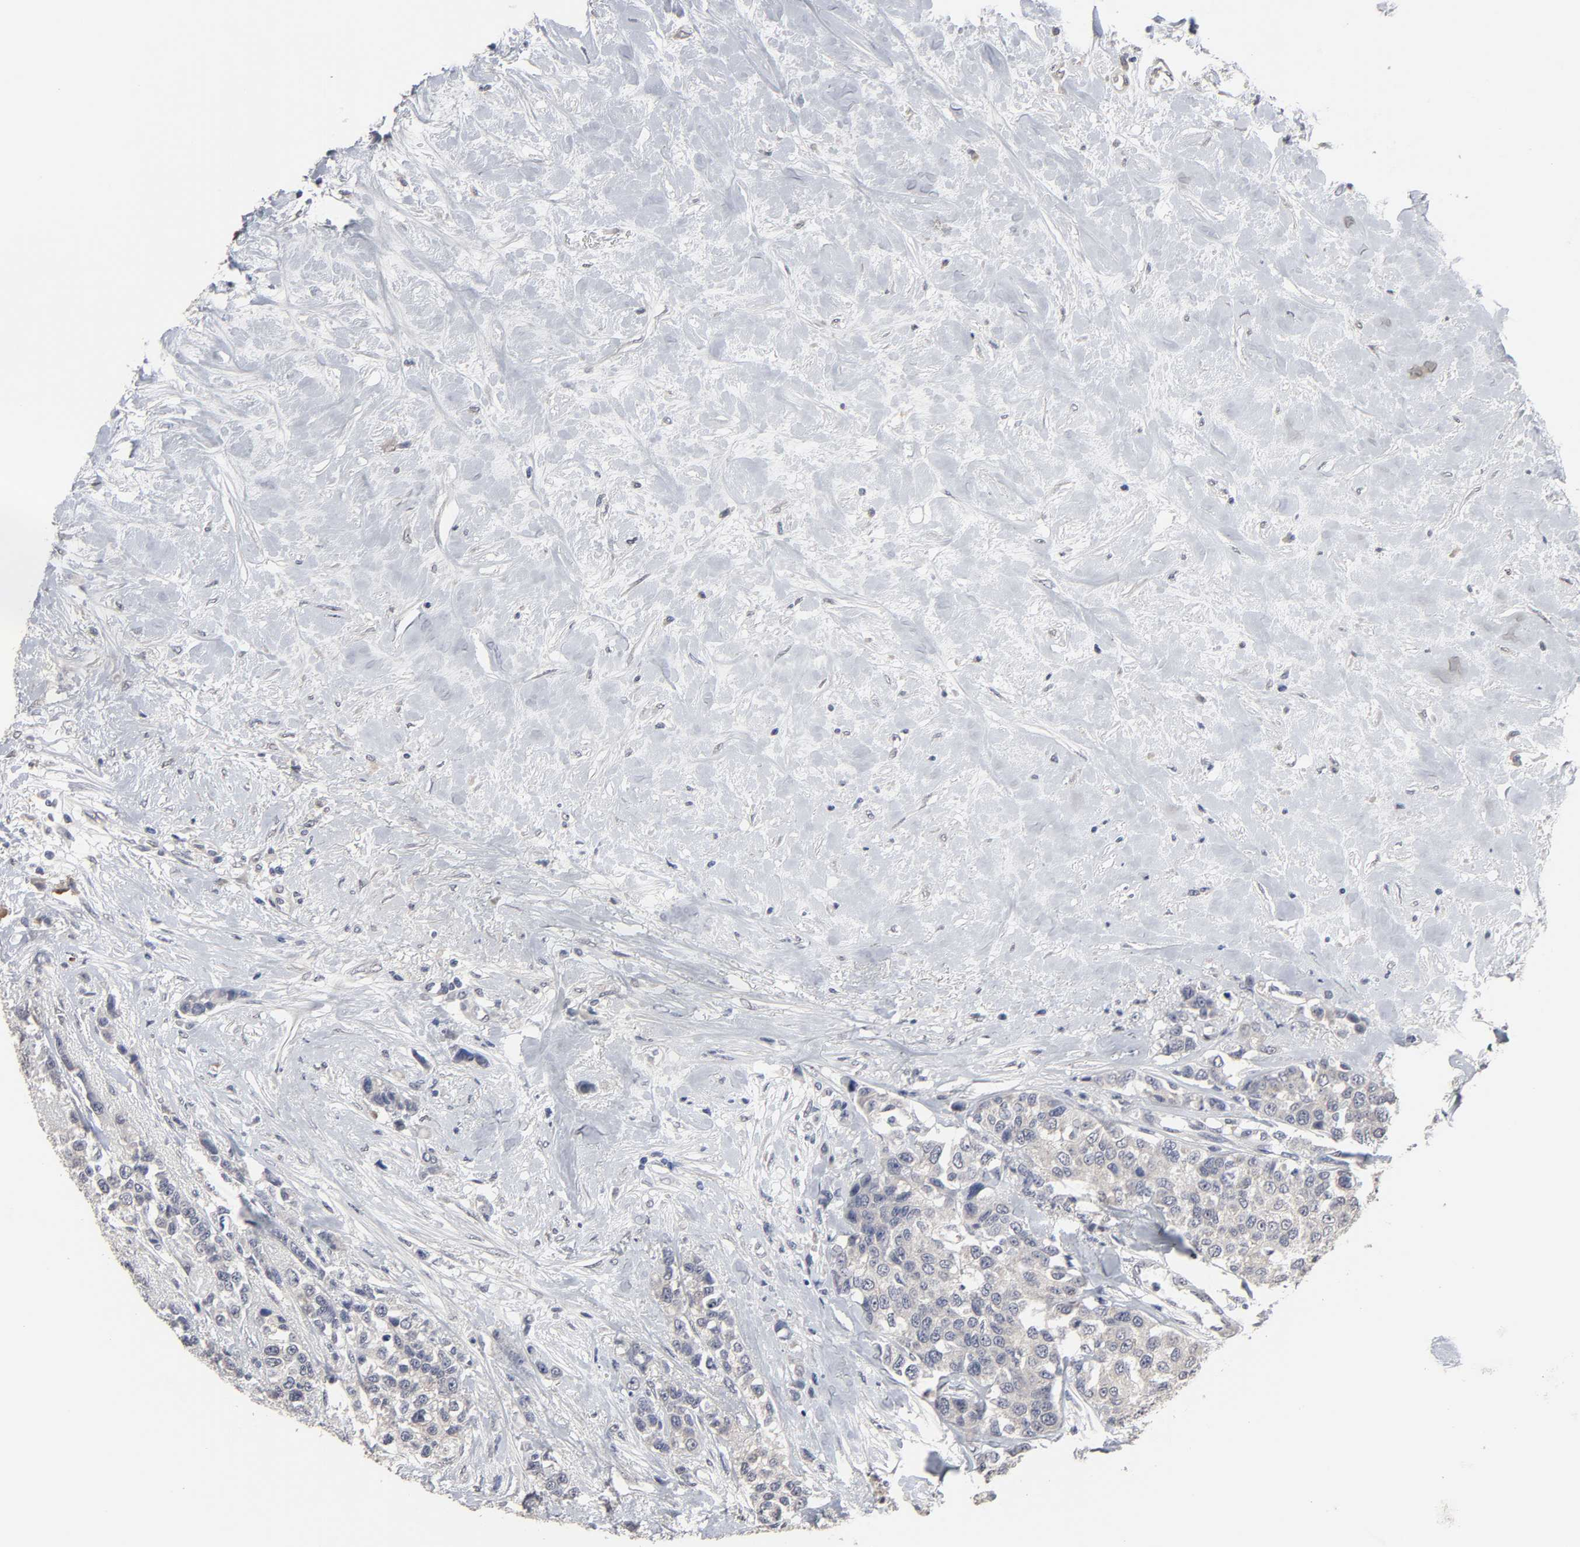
{"staining": {"intensity": "moderate", "quantity": ">75%", "location": "cytoplasmic/membranous"}, "tissue": "breast cancer", "cell_type": "Tumor cells", "image_type": "cancer", "snomed": [{"axis": "morphology", "description": "Duct carcinoma"}, {"axis": "topography", "description": "Breast"}], "caption": "An IHC histopathology image of neoplastic tissue is shown. Protein staining in brown labels moderate cytoplasmic/membranous positivity in breast cancer within tumor cells.", "gene": "HNF4A", "patient": {"sex": "female", "age": 51}}